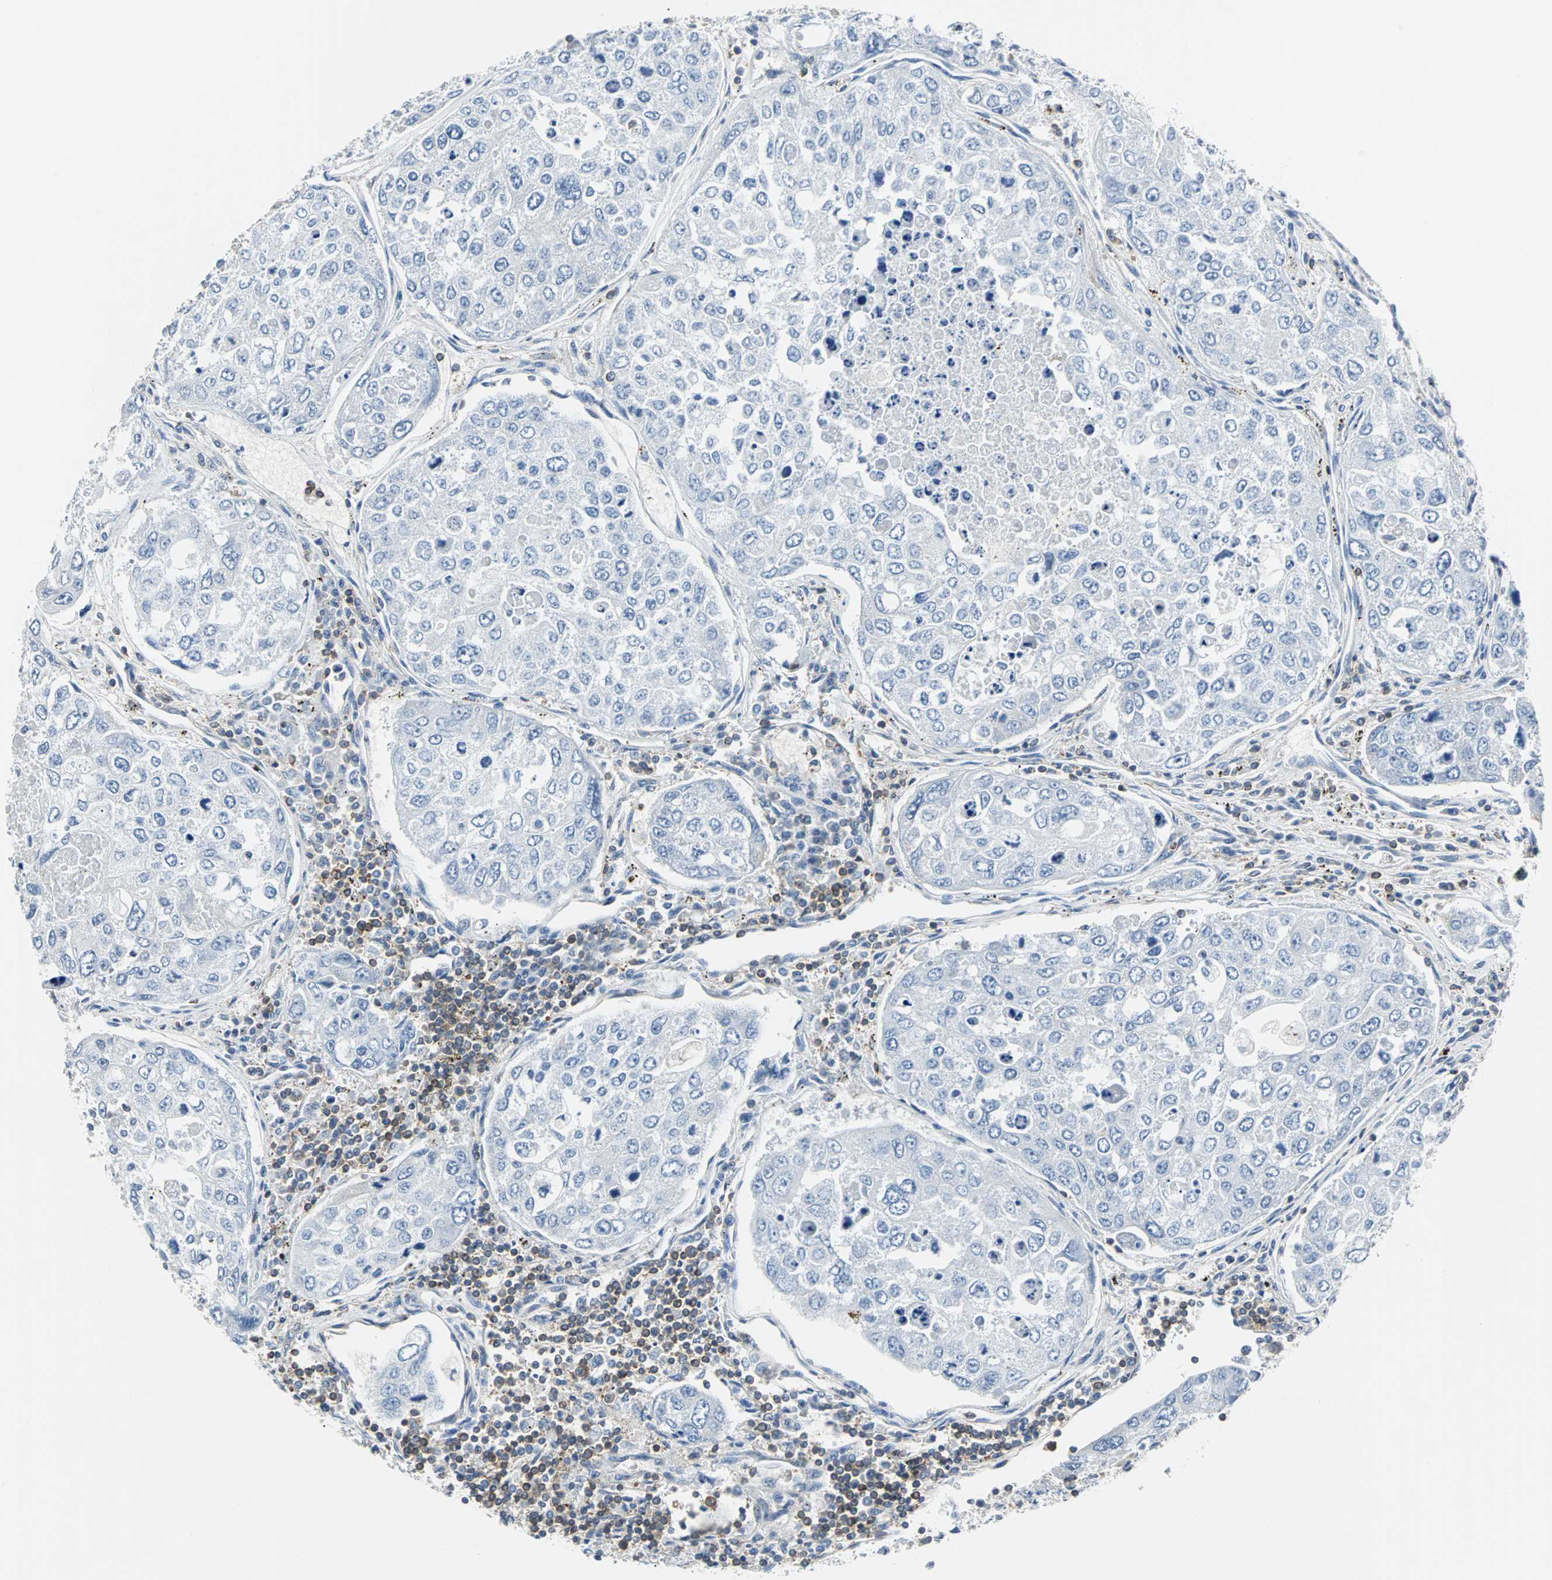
{"staining": {"intensity": "negative", "quantity": "none", "location": "none"}, "tissue": "urothelial cancer", "cell_type": "Tumor cells", "image_type": "cancer", "snomed": [{"axis": "morphology", "description": "Urothelial carcinoma, High grade"}, {"axis": "topography", "description": "Lymph node"}, {"axis": "topography", "description": "Urinary bladder"}], "caption": "A high-resolution micrograph shows IHC staining of urothelial cancer, which exhibits no significant positivity in tumor cells.", "gene": "TSC22D4", "patient": {"sex": "male", "age": 51}}